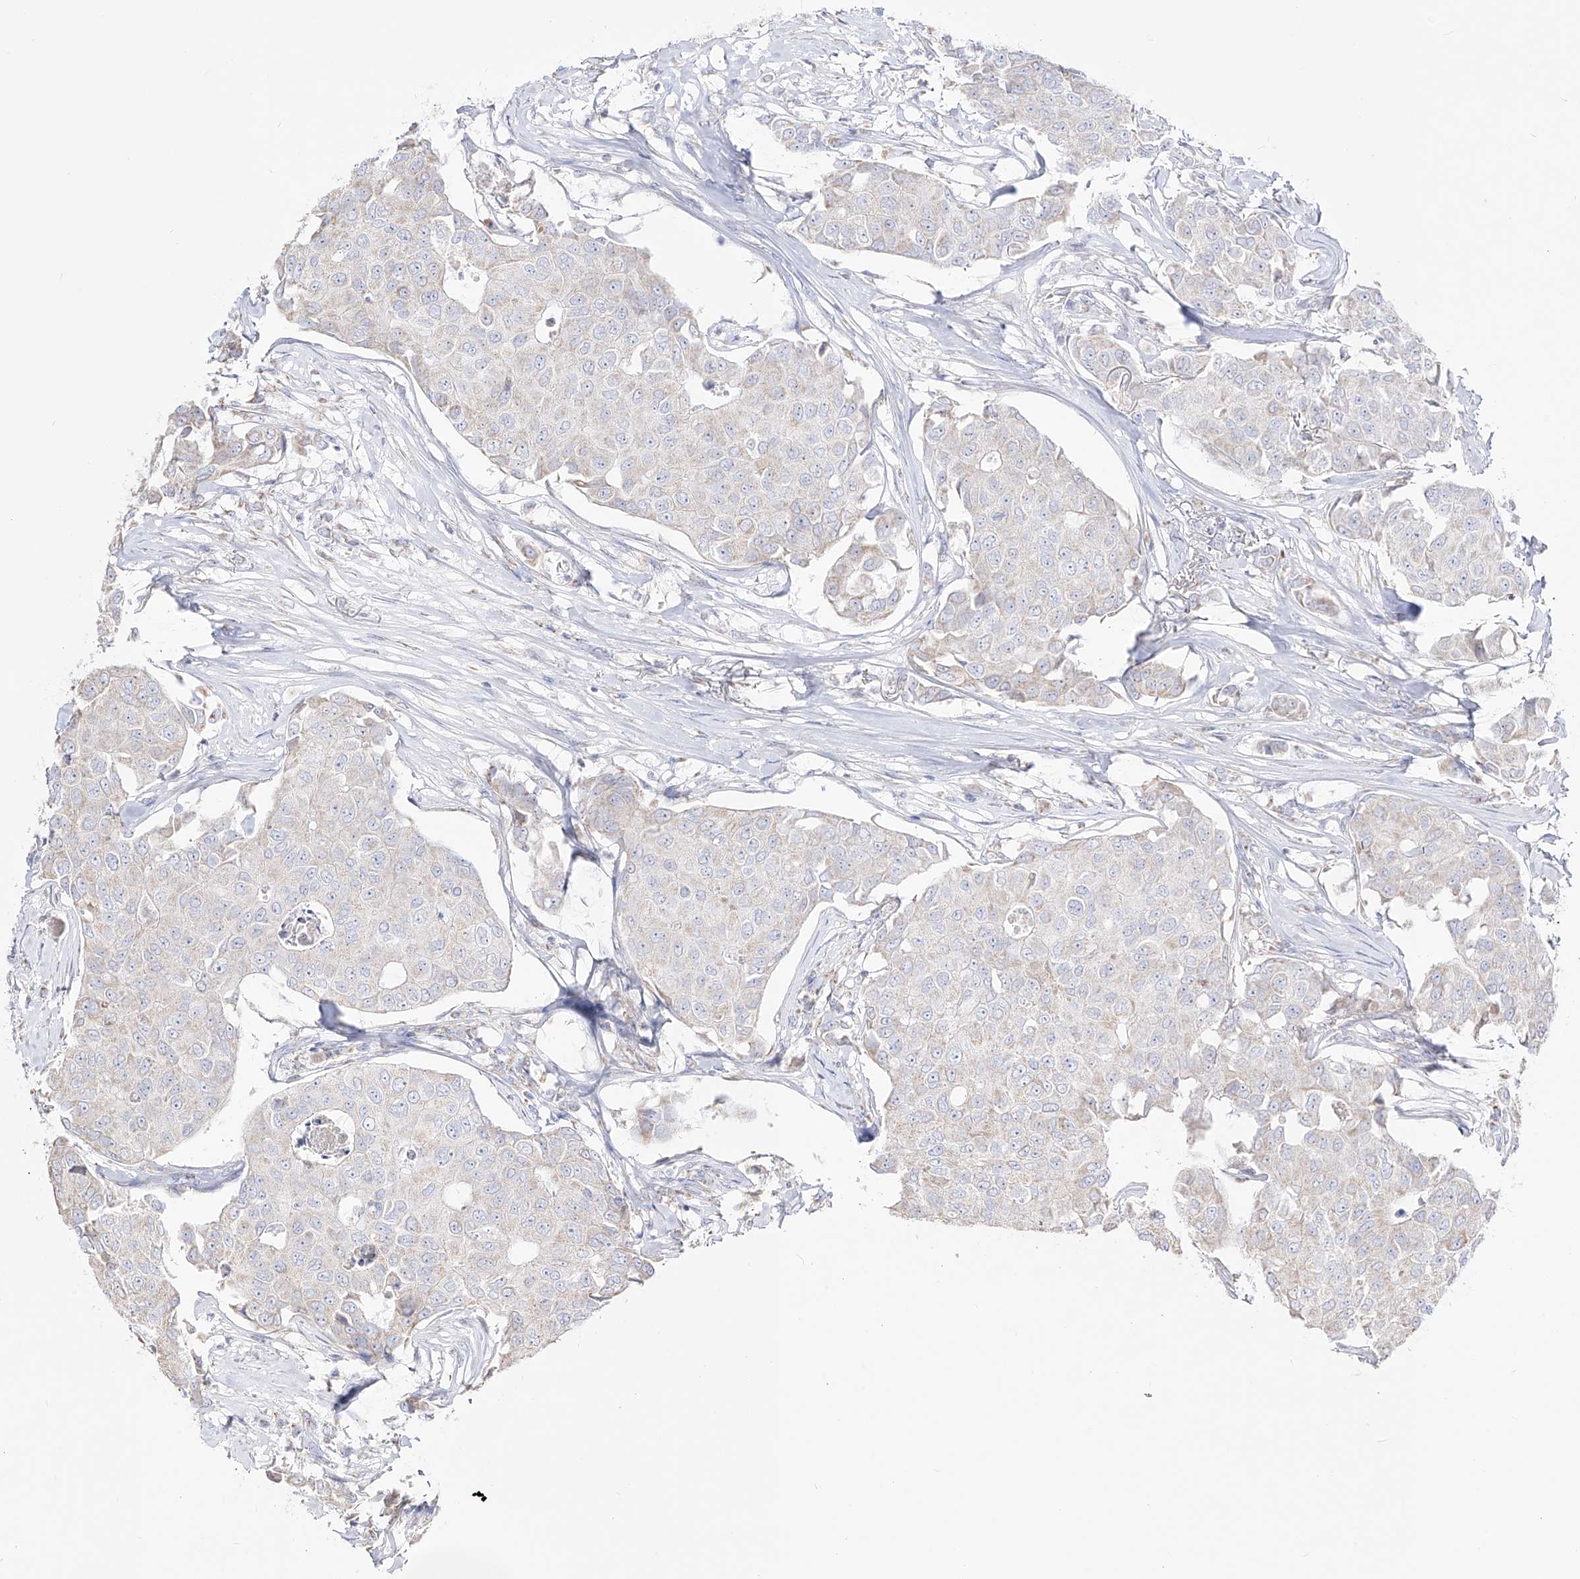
{"staining": {"intensity": "negative", "quantity": "none", "location": "none"}, "tissue": "breast cancer", "cell_type": "Tumor cells", "image_type": "cancer", "snomed": [{"axis": "morphology", "description": "Duct carcinoma"}, {"axis": "topography", "description": "Breast"}], "caption": "Immunohistochemistry (IHC) photomicrograph of neoplastic tissue: breast cancer stained with DAB exhibits no significant protein staining in tumor cells.", "gene": "RCHY1", "patient": {"sex": "female", "age": 80}}